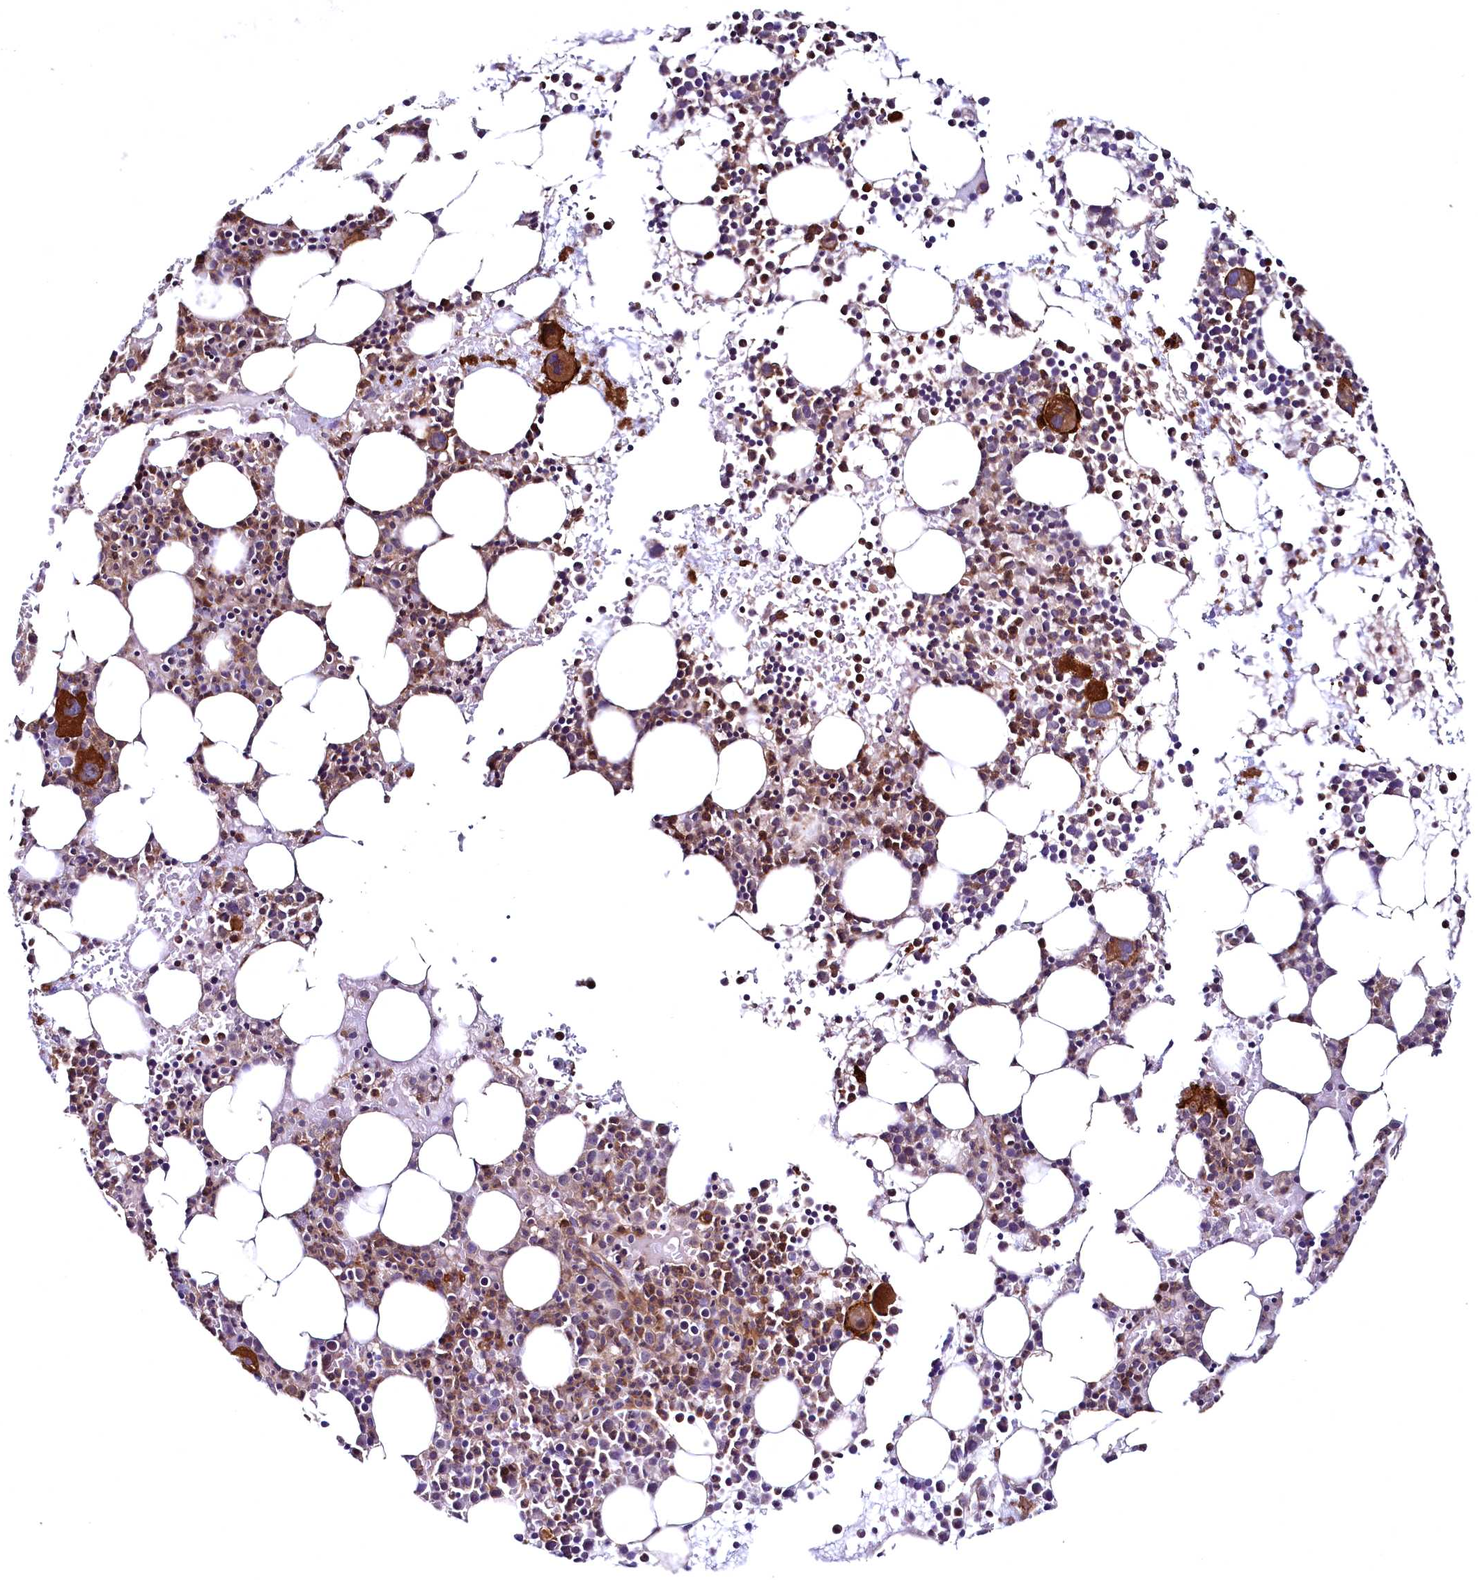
{"staining": {"intensity": "strong", "quantity": ">75%", "location": "cytoplasmic/membranous"}, "tissue": "bone marrow", "cell_type": "Hematopoietic cells", "image_type": "normal", "snomed": [{"axis": "morphology", "description": "Normal tissue, NOS"}, {"axis": "topography", "description": "Bone marrow"}], "caption": "A brown stain labels strong cytoplasmic/membranous staining of a protein in hematopoietic cells of unremarkable human bone marrow. (brown staining indicates protein expression, while blue staining denotes nuclei).", "gene": "SVIP", "patient": {"sex": "female", "age": 76}}